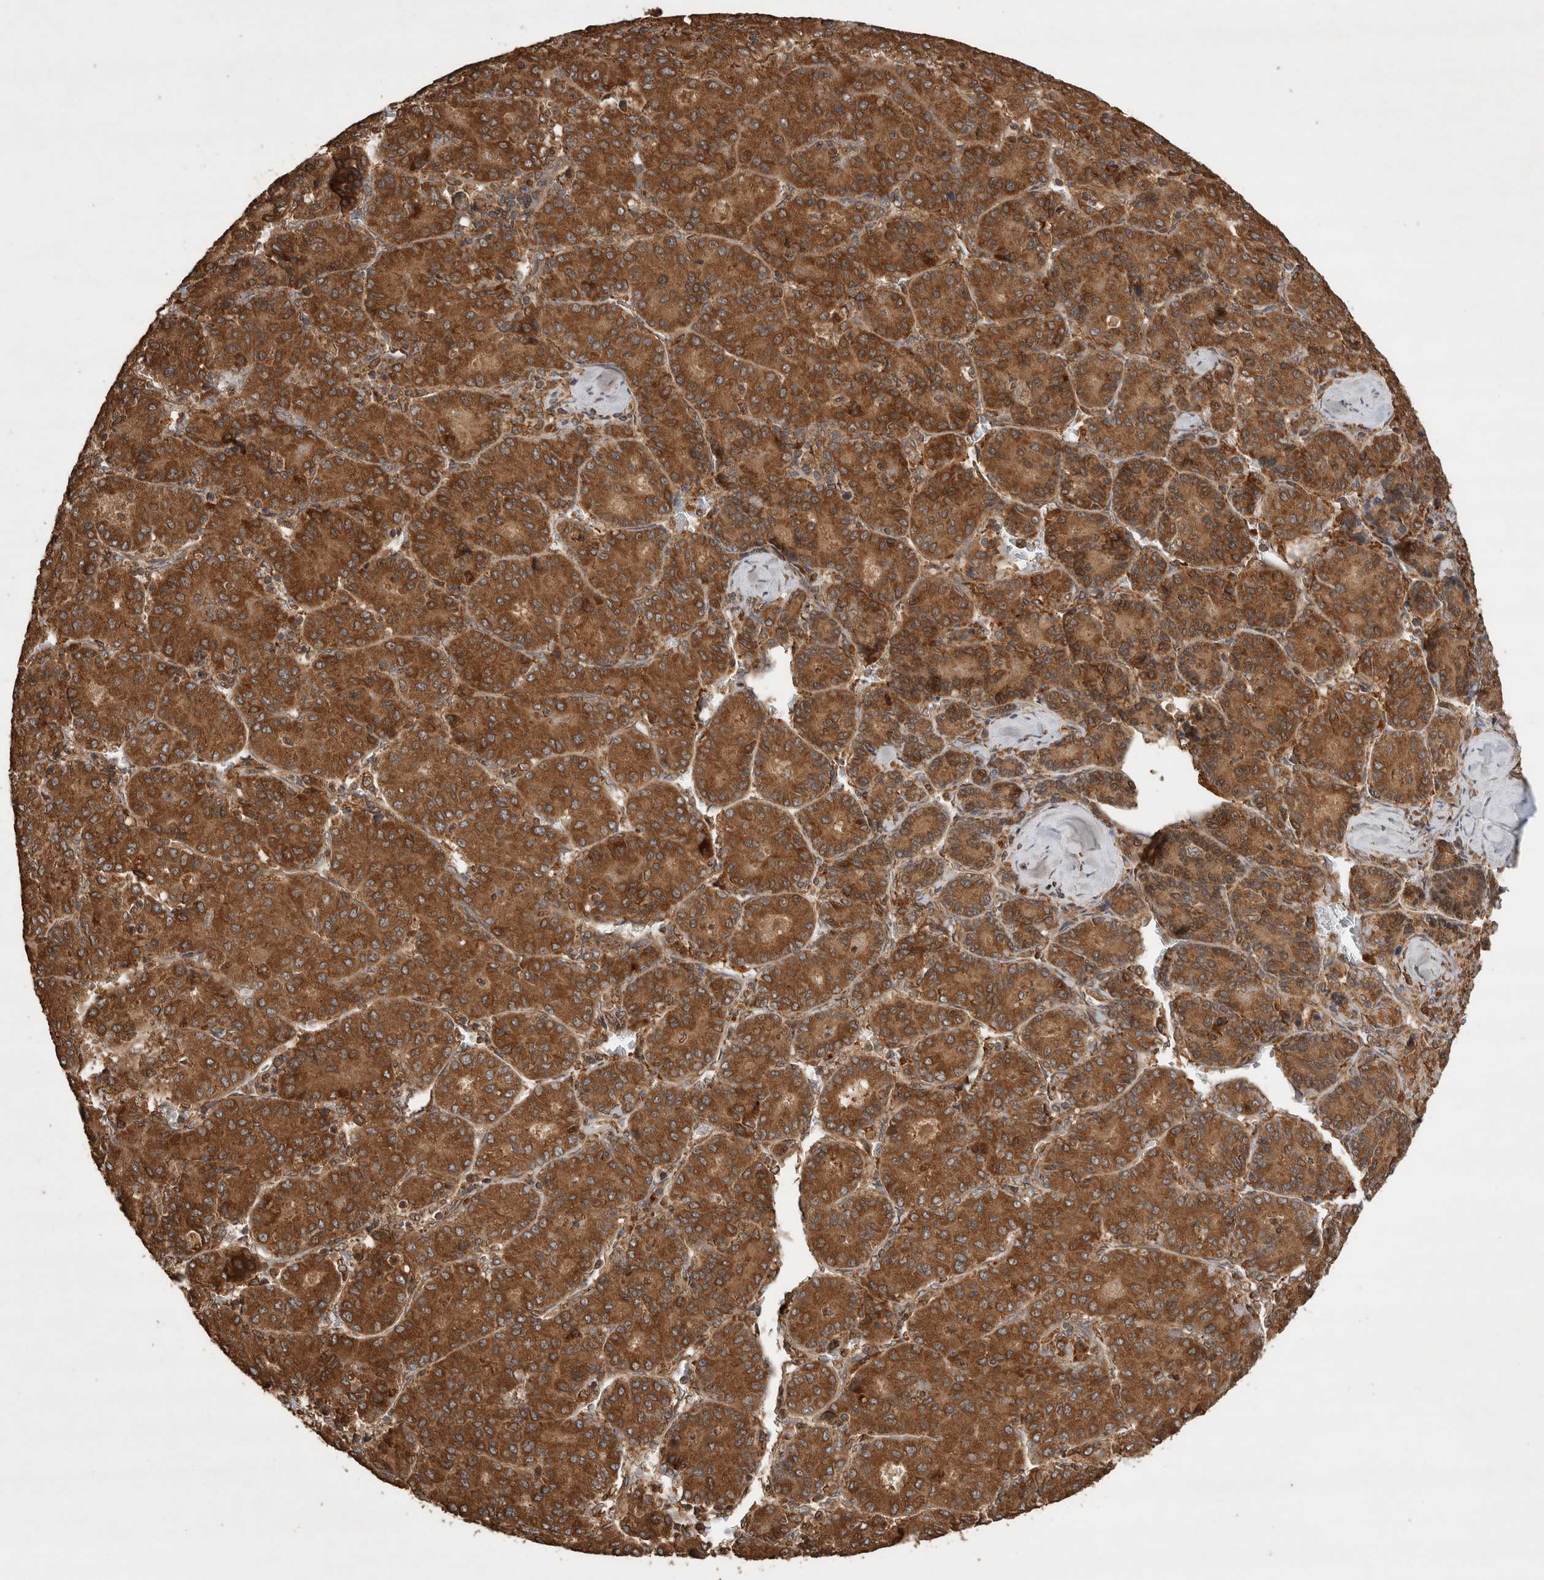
{"staining": {"intensity": "strong", "quantity": ">75%", "location": "cytoplasmic/membranous"}, "tissue": "liver cancer", "cell_type": "Tumor cells", "image_type": "cancer", "snomed": [{"axis": "morphology", "description": "Carcinoma, Hepatocellular, NOS"}, {"axis": "topography", "description": "Liver"}], "caption": "A high amount of strong cytoplasmic/membranous positivity is appreciated in about >75% of tumor cells in liver cancer (hepatocellular carcinoma) tissue. (Brightfield microscopy of DAB IHC at high magnification).", "gene": "OTUD7B", "patient": {"sex": "male", "age": 65}}